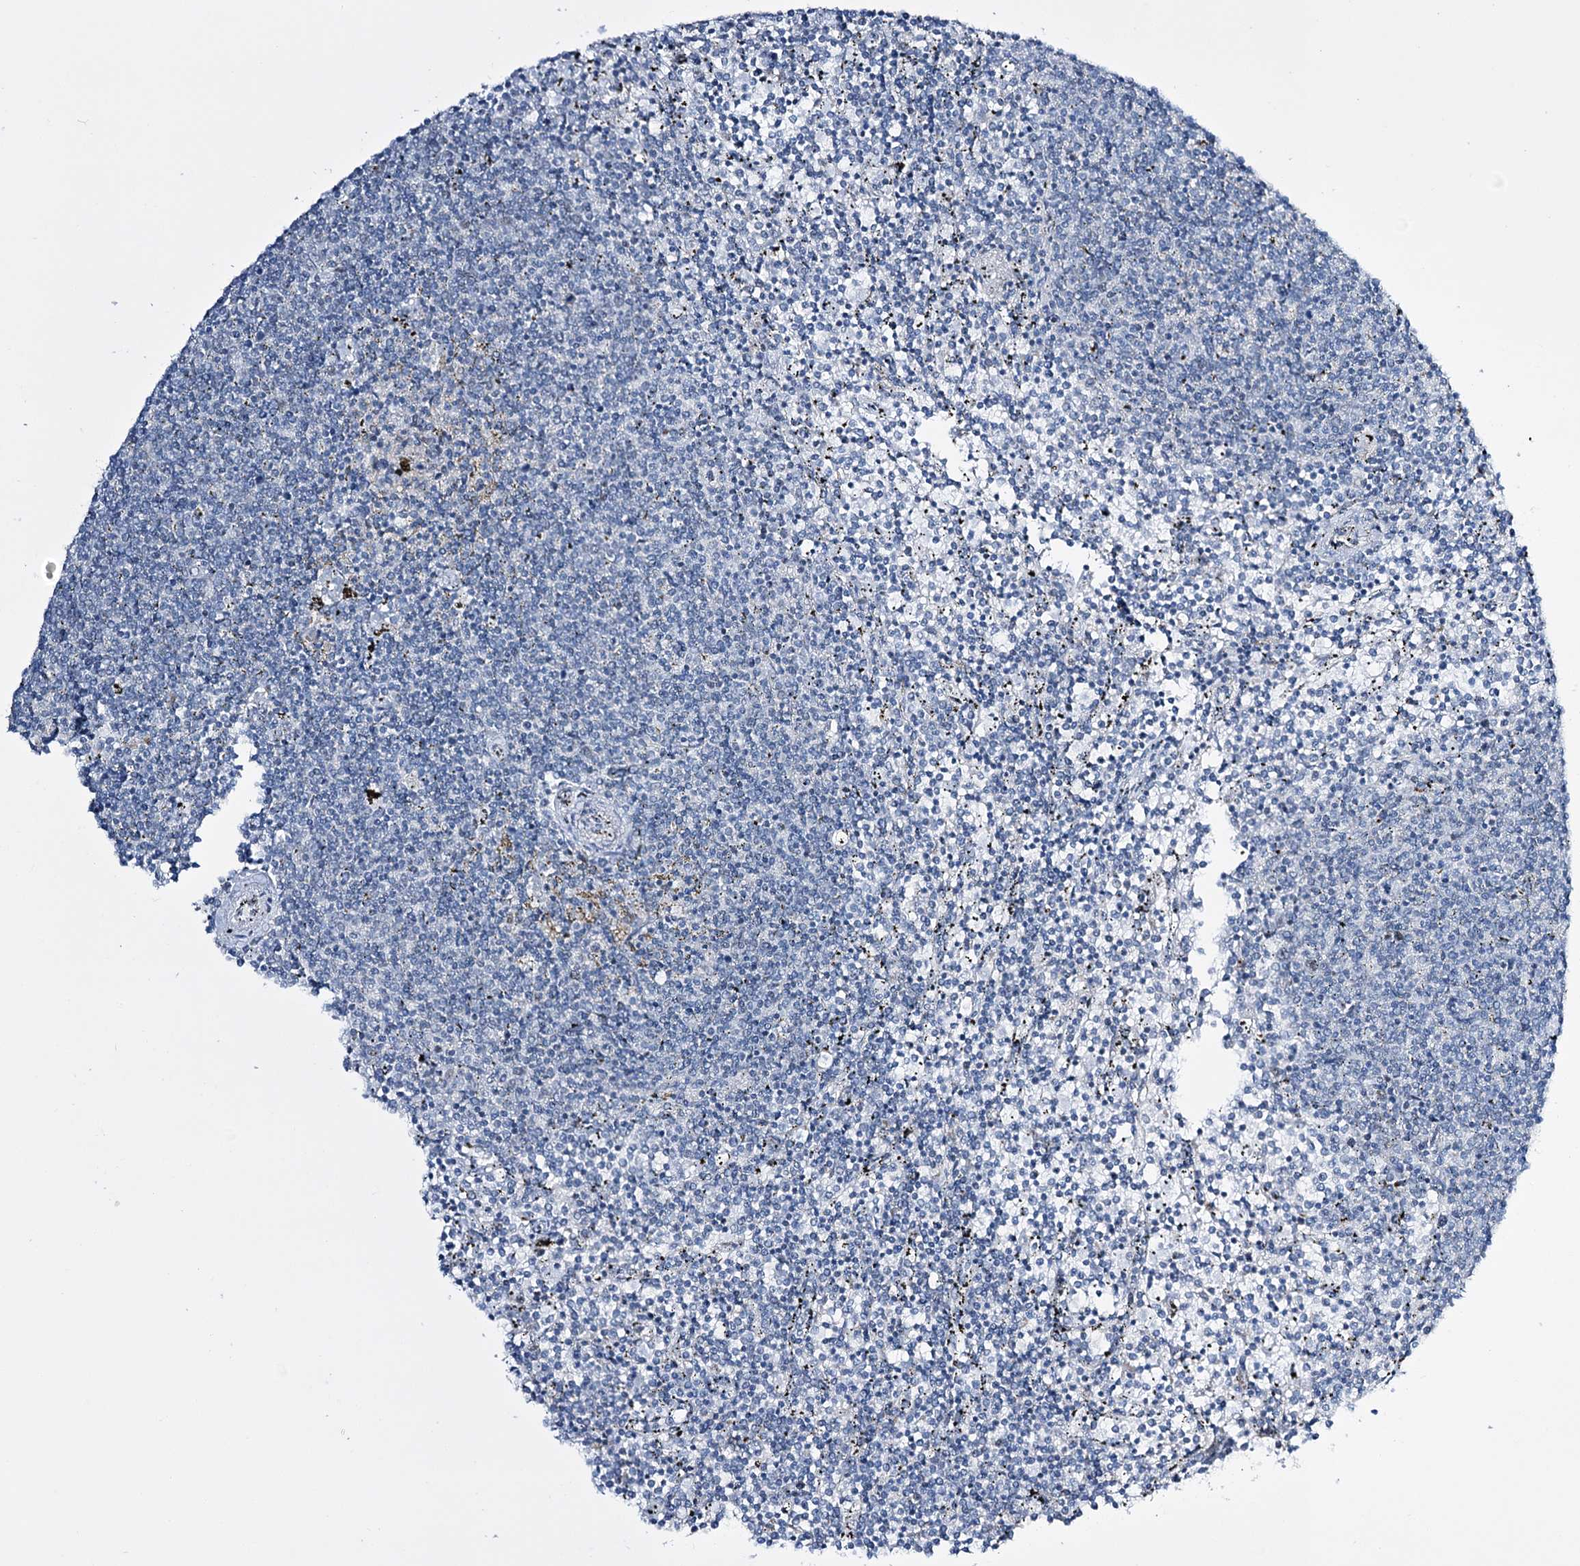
{"staining": {"intensity": "negative", "quantity": "none", "location": "none"}, "tissue": "lymphoma", "cell_type": "Tumor cells", "image_type": "cancer", "snomed": [{"axis": "morphology", "description": "Malignant lymphoma, non-Hodgkin's type, Low grade"}, {"axis": "topography", "description": "Spleen"}], "caption": "IHC of low-grade malignant lymphoma, non-Hodgkin's type shows no staining in tumor cells.", "gene": "RBM15B", "patient": {"sex": "female", "age": 50}}